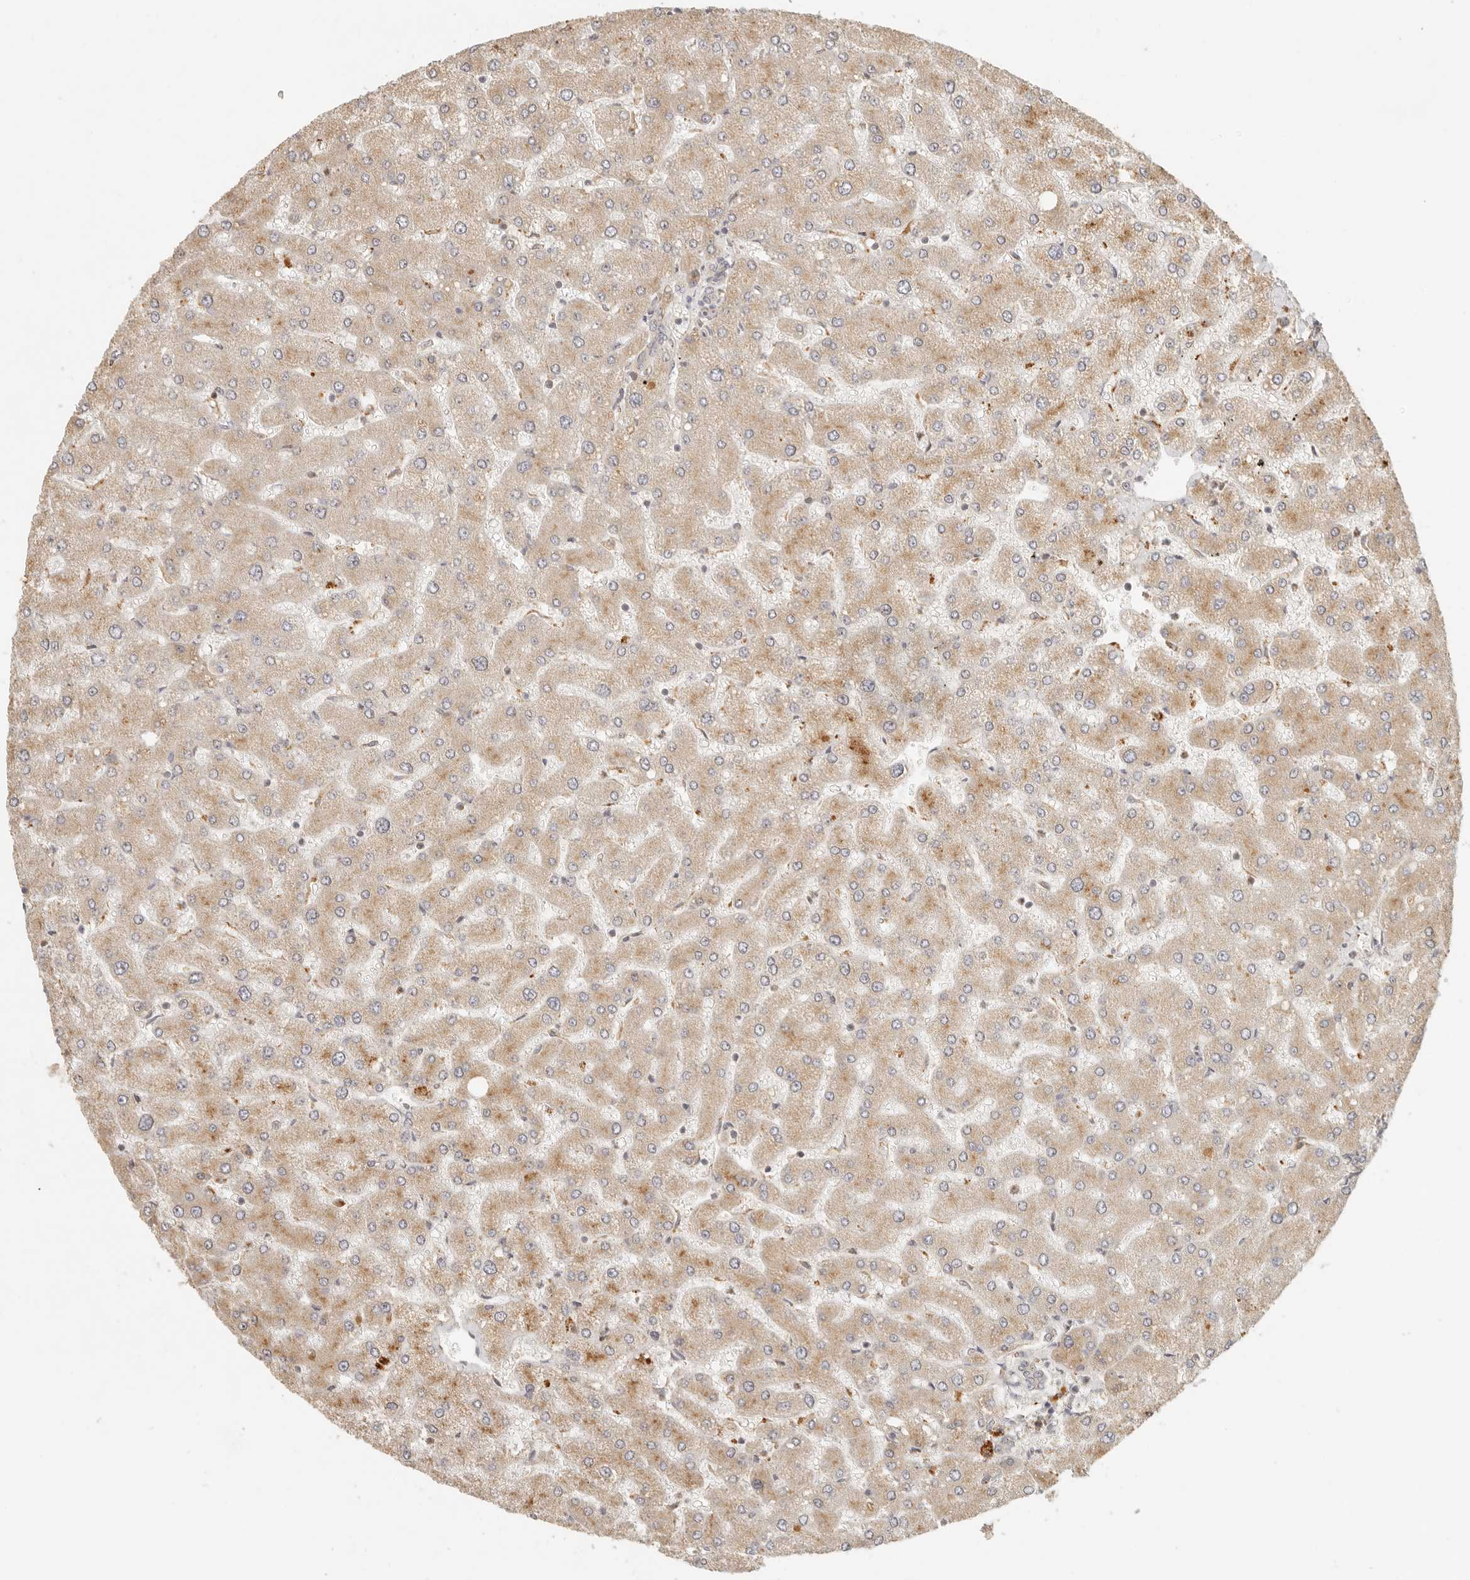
{"staining": {"intensity": "negative", "quantity": "none", "location": "none"}, "tissue": "liver", "cell_type": "Cholangiocytes", "image_type": "normal", "snomed": [{"axis": "morphology", "description": "Normal tissue, NOS"}, {"axis": "topography", "description": "Liver"}], "caption": "There is no significant expression in cholangiocytes of liver. (DAB (3,3'-diaminobenzidine) IHC, high magnification).", "gene": "ANKRD61", "patient": {"sex": "male", "age": 55}}